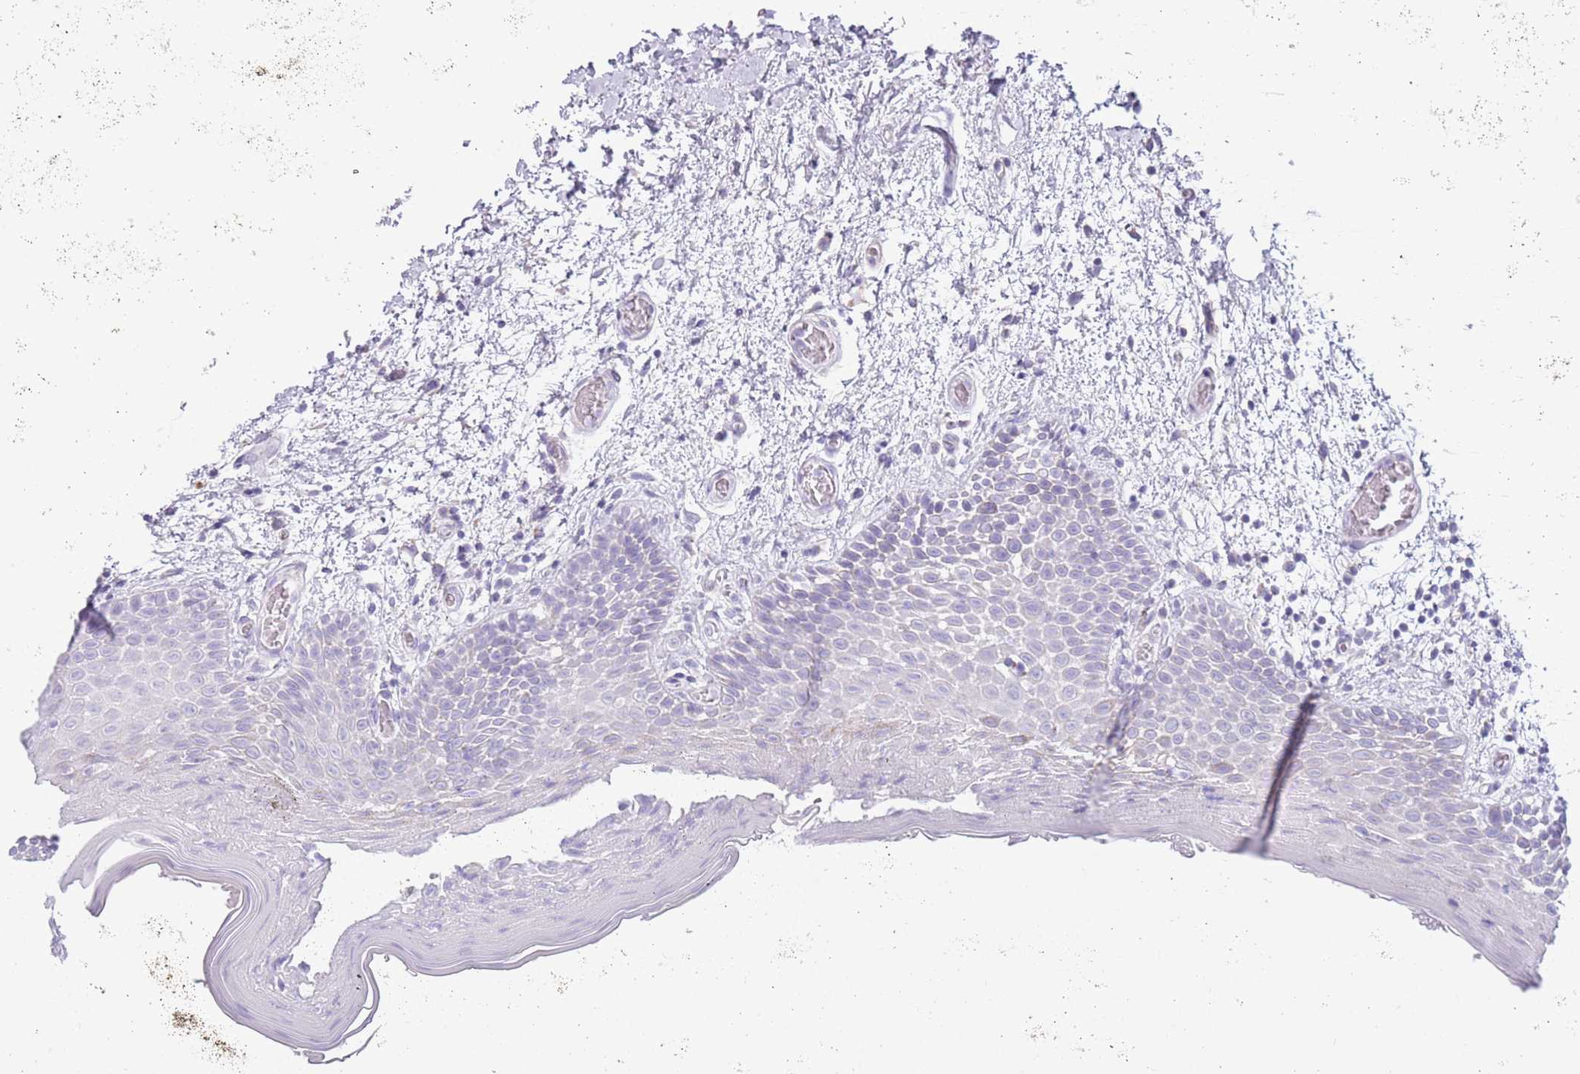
{"staining": {"intensity": "negative", "quantity": "none", "location": "none"}, "tissue": "oral mucosa", "cell_type": "Squamous epithelial cells", "image_type": "normal", "snomed": [{"axis": "morphology", "description": "Normal tissue, NOS"}, {"axis": "morphology", "description": "Squamous cell carcinoma, NOS"}, {"axis": "topography", "description": "Oral tissue"}, {"axis": "topography", "description": "Tounge, NOS"}, {"axis": "topography", "description": "Head-Neck"}], "caption": "Immunohistochemical staining of unremarkable oral mucosa shows no significant positivity in squamous epithelial cells. The staining is performed using DAB brown chromogen with nuclei counter-stained in using hematoxylin.", "gene": "MOCOS", "patient": {"sex": "male", "age": 76}}